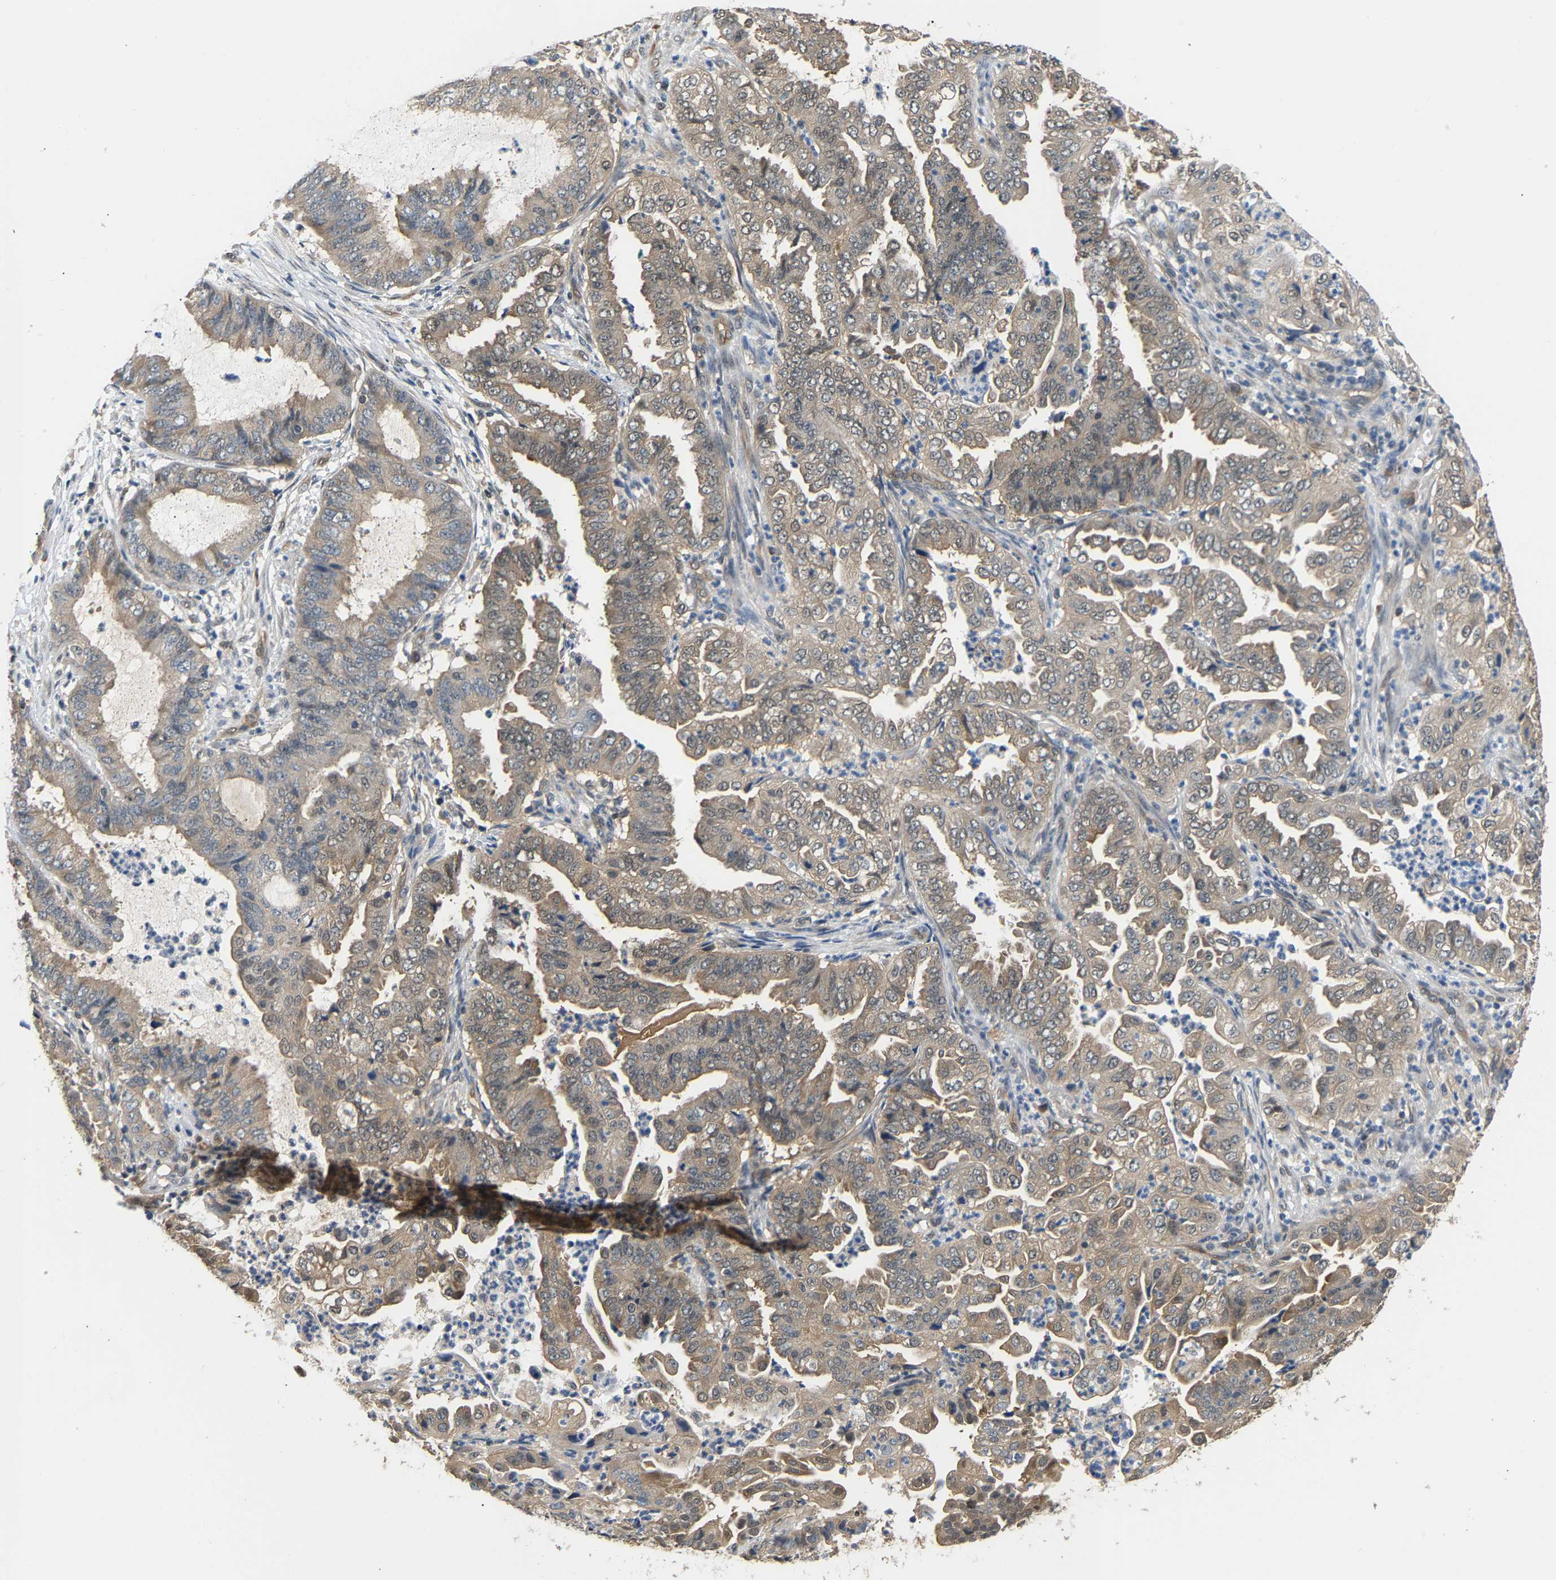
{"staining": {"intensity": "weak", "quantity": ">75%", "location": "cytoplasmic/membranous"}, "tissue": "endometrial cancer", "cell_type": "Tumor cells", "image_type": "cancer", "snomed": [{"axis": "morphology", "description": "Adenocarcinoma, NOS"}, {"axis": "topography", "description": "Endometrium"}], "caption": "IHC image of human adenocarcinoma (endometrial) stained for a protein (brown), which demonstrates low levels of weak cytoplasmic/membranous staining in about >75% of tumor cells.", "gene": "ARHGEF12", "patient": {"sex": "female", "age": 51}}